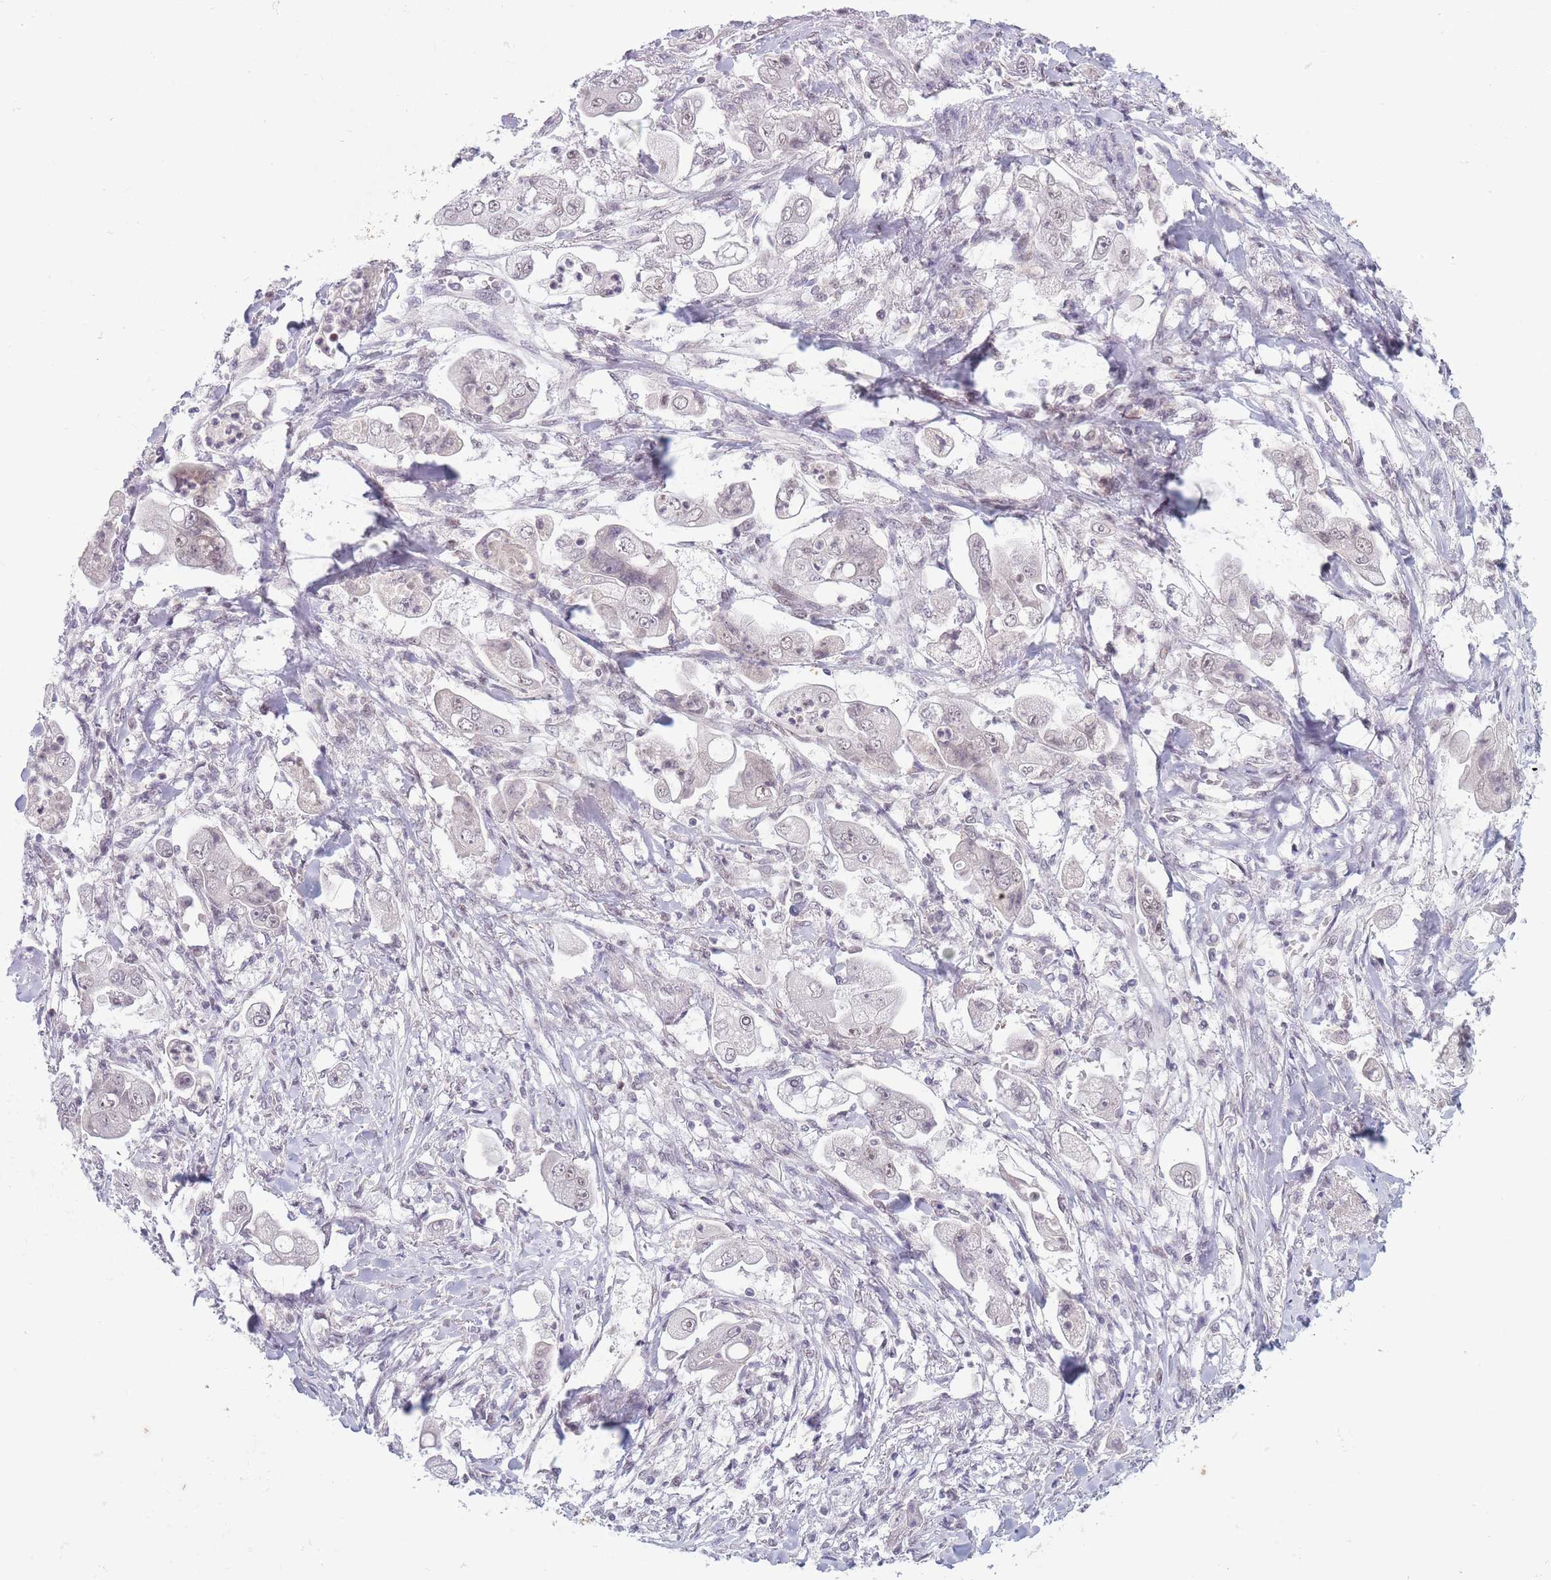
{"staining": {"intensity": "weak", "quantity": "25%-75%", "location": "nuclear"}, "tissue": "stomach cancer", "cell_type": "Tumor cells", "image_type": "cancer", "snomed": [{"axis": "morphology", "description": "Adenocarcinoma, NOS"}, {"axis": "topography", "description": "Stomach"}], "caption": "This image shows stomach adenocarcinoma stained with IHC to label a protein in brown. The nuclear of tumor cells show weak positivity for the protein. Nuclei are counter-stained blue.", "gene": "ARID3B", "patient": {"sex": "male", "age": 62}}